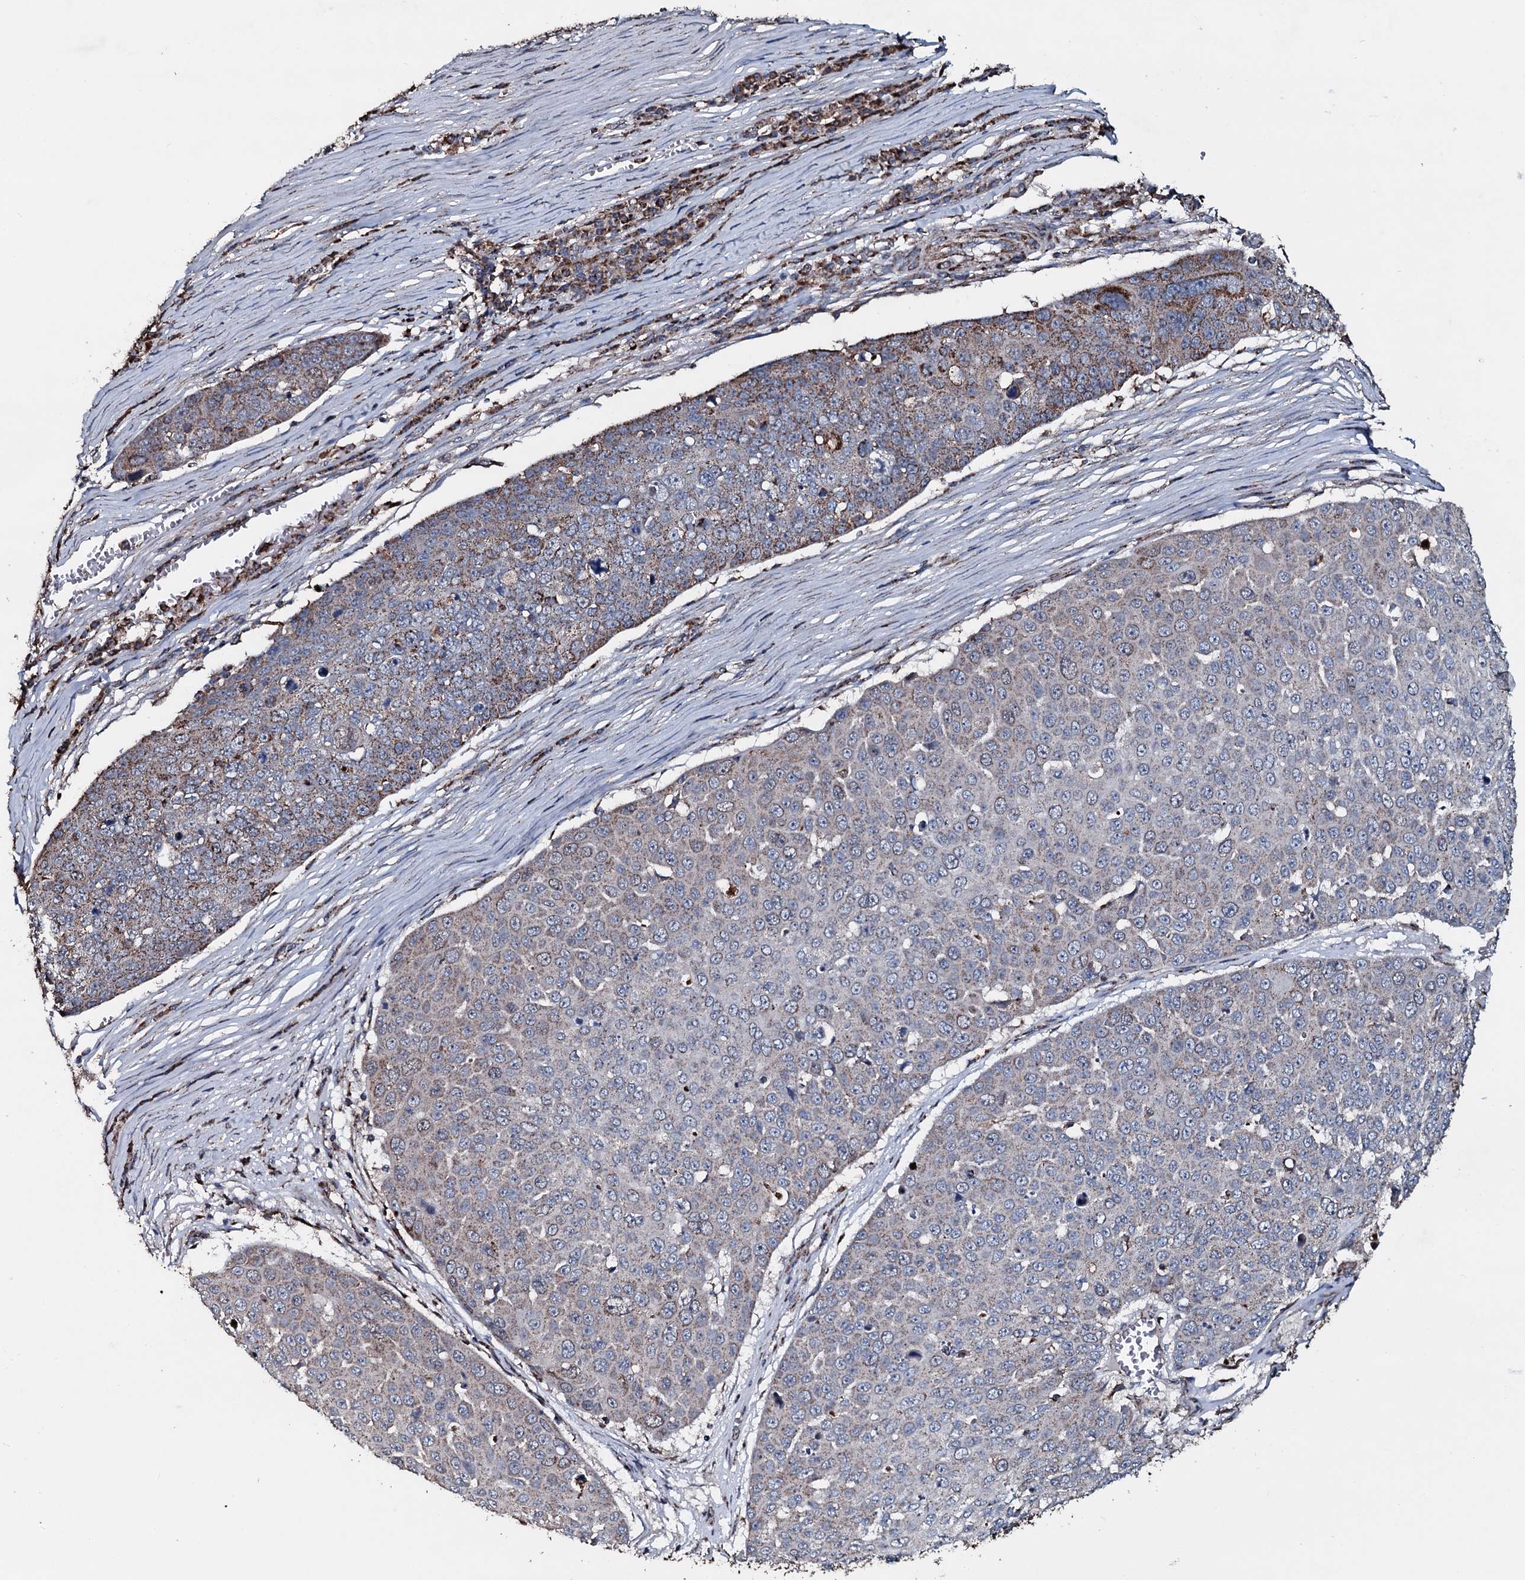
{"staining": {"intensity": "weak", "quantity": "<25%", "location": "cytoplasmic/membranous"}, "tissue": "skin cancer", "cell_type": "Tumor cells", "image_type": "cancer", "snomed": [{"axis": "morphology", "description": "Squamous cell carcinoma, NOS"}, {"axis": "topography", "description": "Skin"}], "caption": "Micrograph shows no significant protein staining in tumor cells of skin cancer.", "gene": "DYNC2I2", "patient": {"sex": "male", "age": 71}}